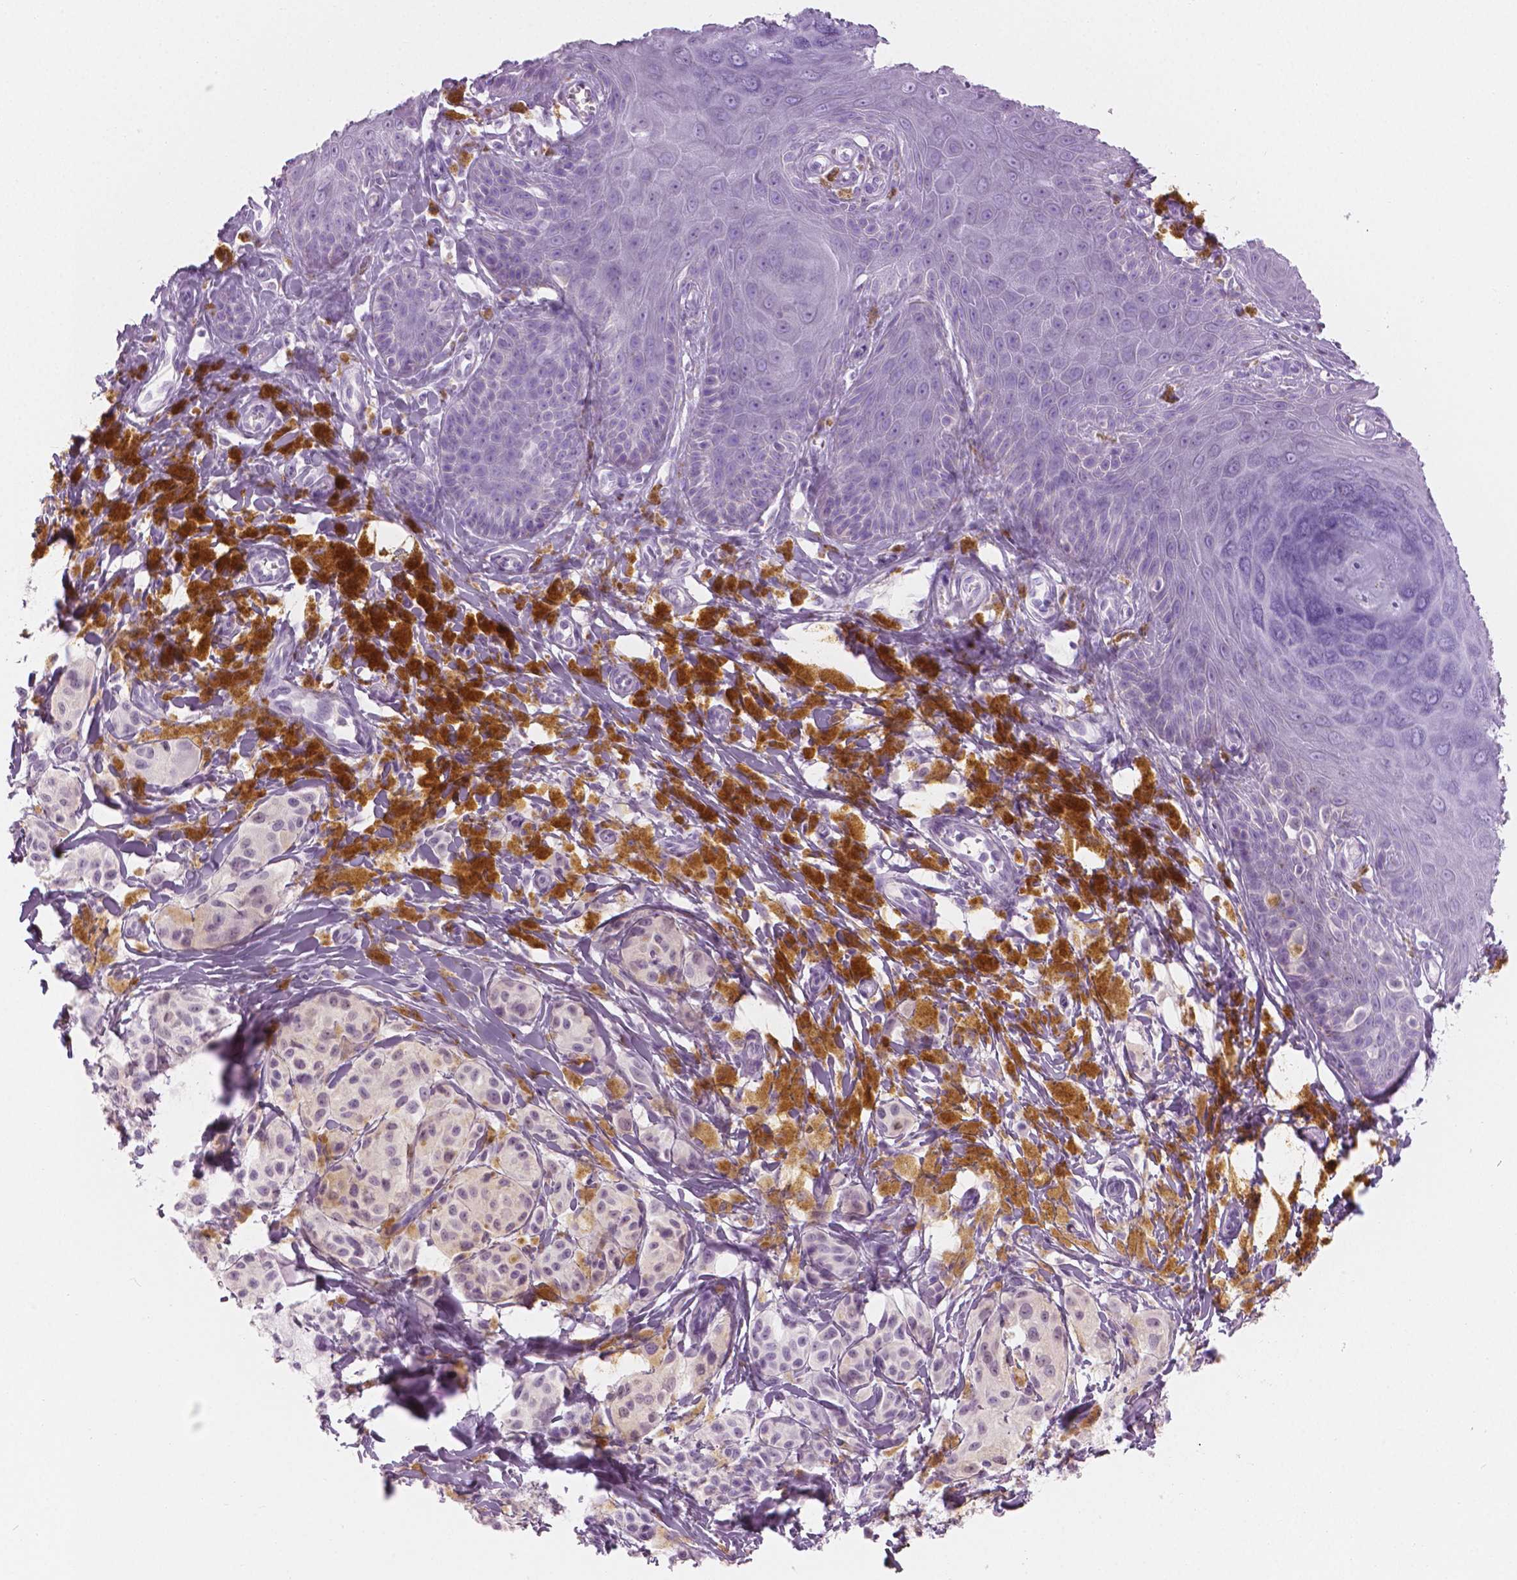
{"staining": {"intensity": "negative", "quantity": "none", "location": "none"}, "tissue": "melanoma", "cell_type": "Tumor cells", "image_type": "cancer", "snomed": [{"axis": "morphology", "description": "Malignant melanoma, NOS"}, {"axis": "topography", "description": "Skin"}], "caption": "DAB immunohistochemical staining of human malignant melanoma shows no significant staining in tumor cells.", "gene": "PLIN4", "patient": {"sex": "female", "age": 80}}